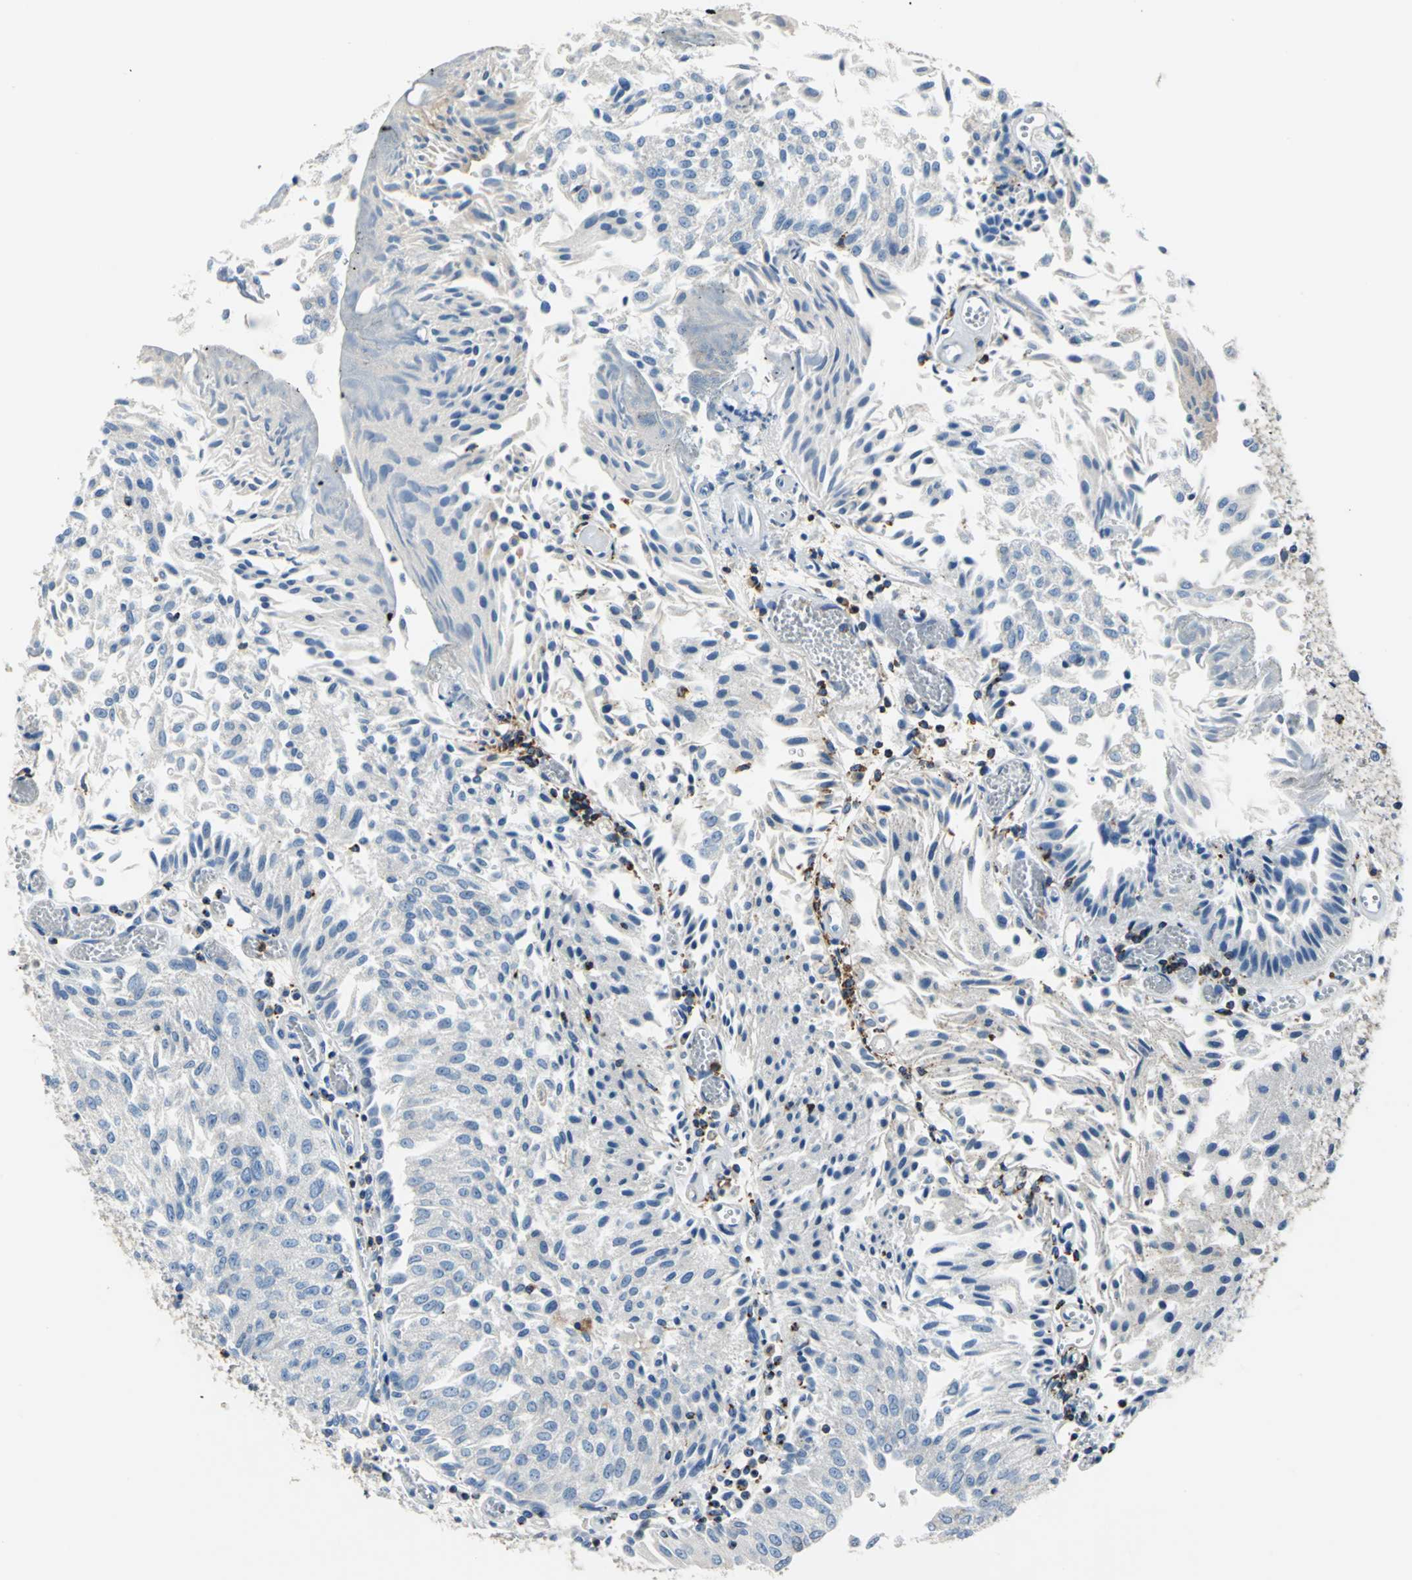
{"staining": {"intensity": "negative", "quantity": "none", "location": "none"}, "tissue": "urothelial cancer", "cell_type": "Tumor cells", "image_type": "cancer", "snomed": [{"axis": "morphology", "description": "Urothelial carcinoma, Low grade"}, {"axis": "topography", "description": "Urinary bladder"}], "caption": "The photomicrograph reveals no significant staining in tumor cells of urothelial carcinoma (low-grade).", "gene": "SEPTIN6", "patient": {"sex": "male", "age": 86}}